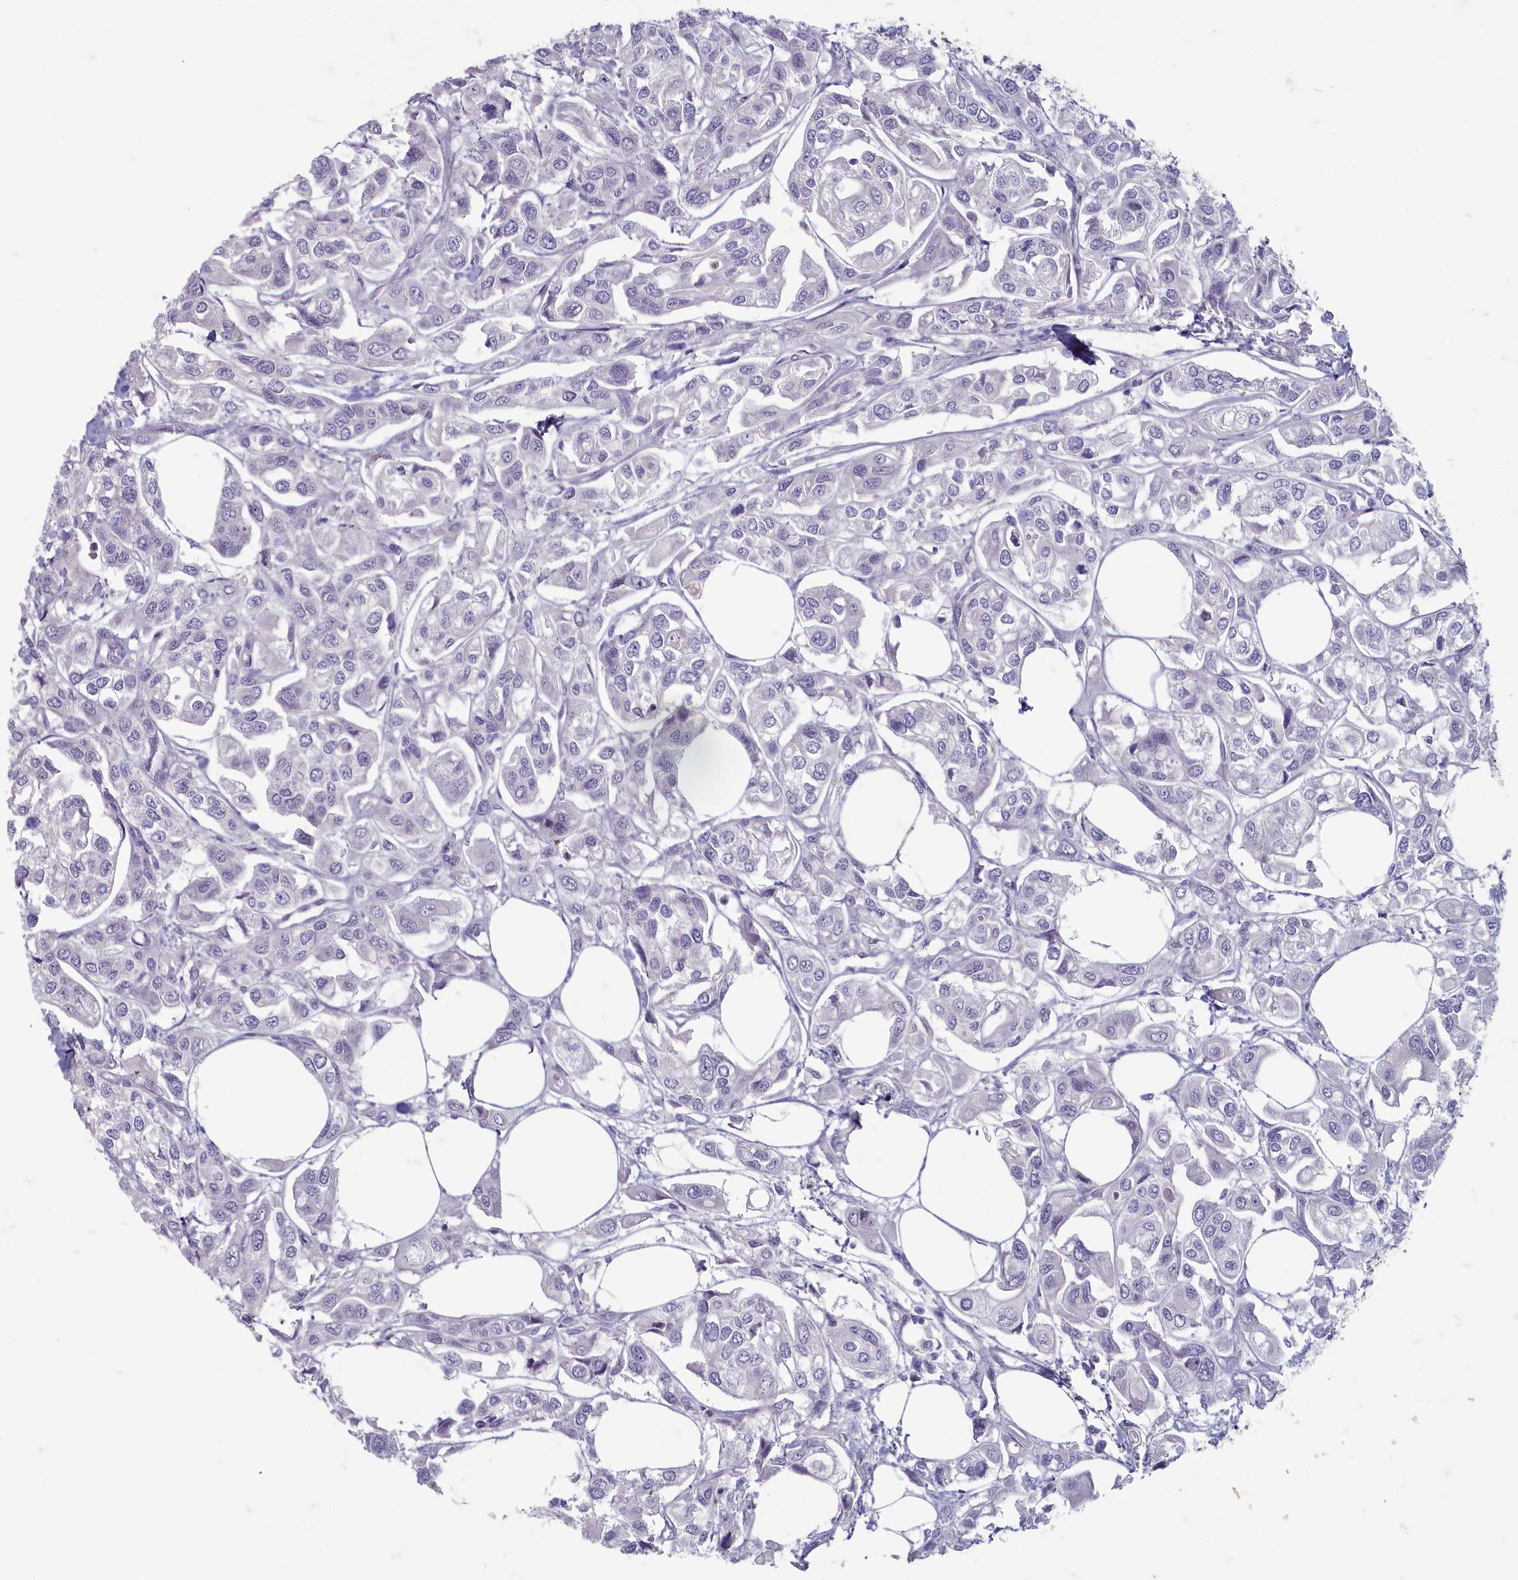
{"staining": {"intensity": "negative", "quantity": "none", "location": "none"}, "tissue": "urothelial cancer", "cell_type": "Tumor cells", "image_type": "cancer", "snomed": [{"axis": "morphology", "description": "Urothelial carcinoma, High grade"}, {"axis": "topography", "description": "Urinary bladder"}], "caption": "Tumor cells are negative for brown protein staining in urothelial cancer. (DAB (3,3'-diaminobenzidine) immunohistochemistry visualized using brightfield microscopy, high magnification).", "gene": "INSYN2A", "patient": {"sex": "male", "age": 67}}